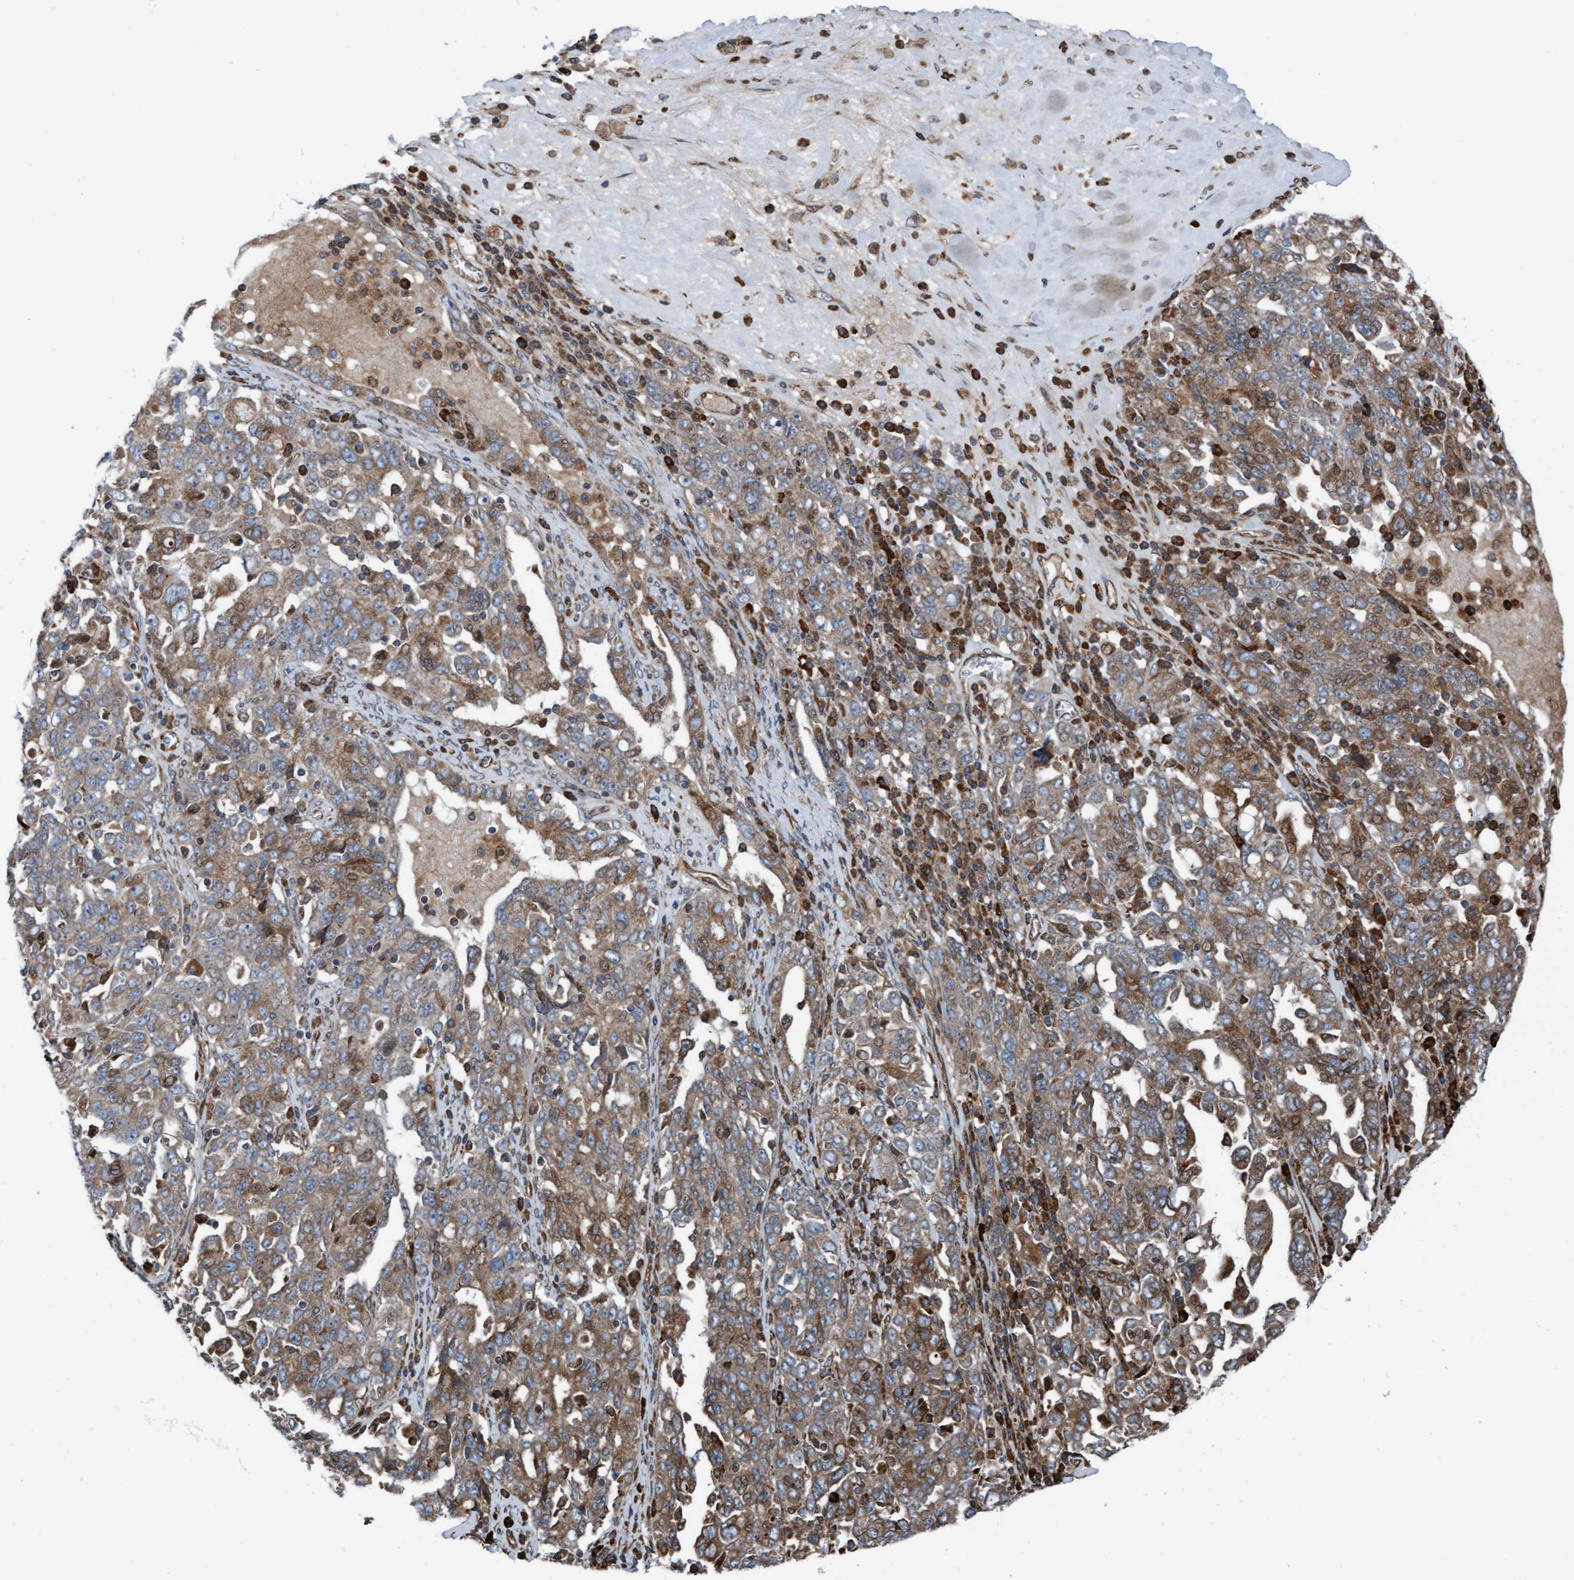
{"staining": {"intensity": "weak", "quantity": ">75%", "location": "cytoplasmic/membranous"}, "tissue": "ovarian cancer", "cell_type": "Tumor cells", "image_type": "cancer", "snomed": [{"axis": "morphology", "description": "Carcinoma, endometroid"}, {"axis": "topography", "description": "Ovary"}], "caption": "Immunohistochemical staining of endometroid carcinoma (ovarian) shows weak cytoplasmic/membranous protein staining in approximately >75% of tumor cells. (brown staining indicates protein expression, while blue staining denotes nuclei).", "gene": "RAP1GAP2", "patient": {"sex": "female", "age": 62}}